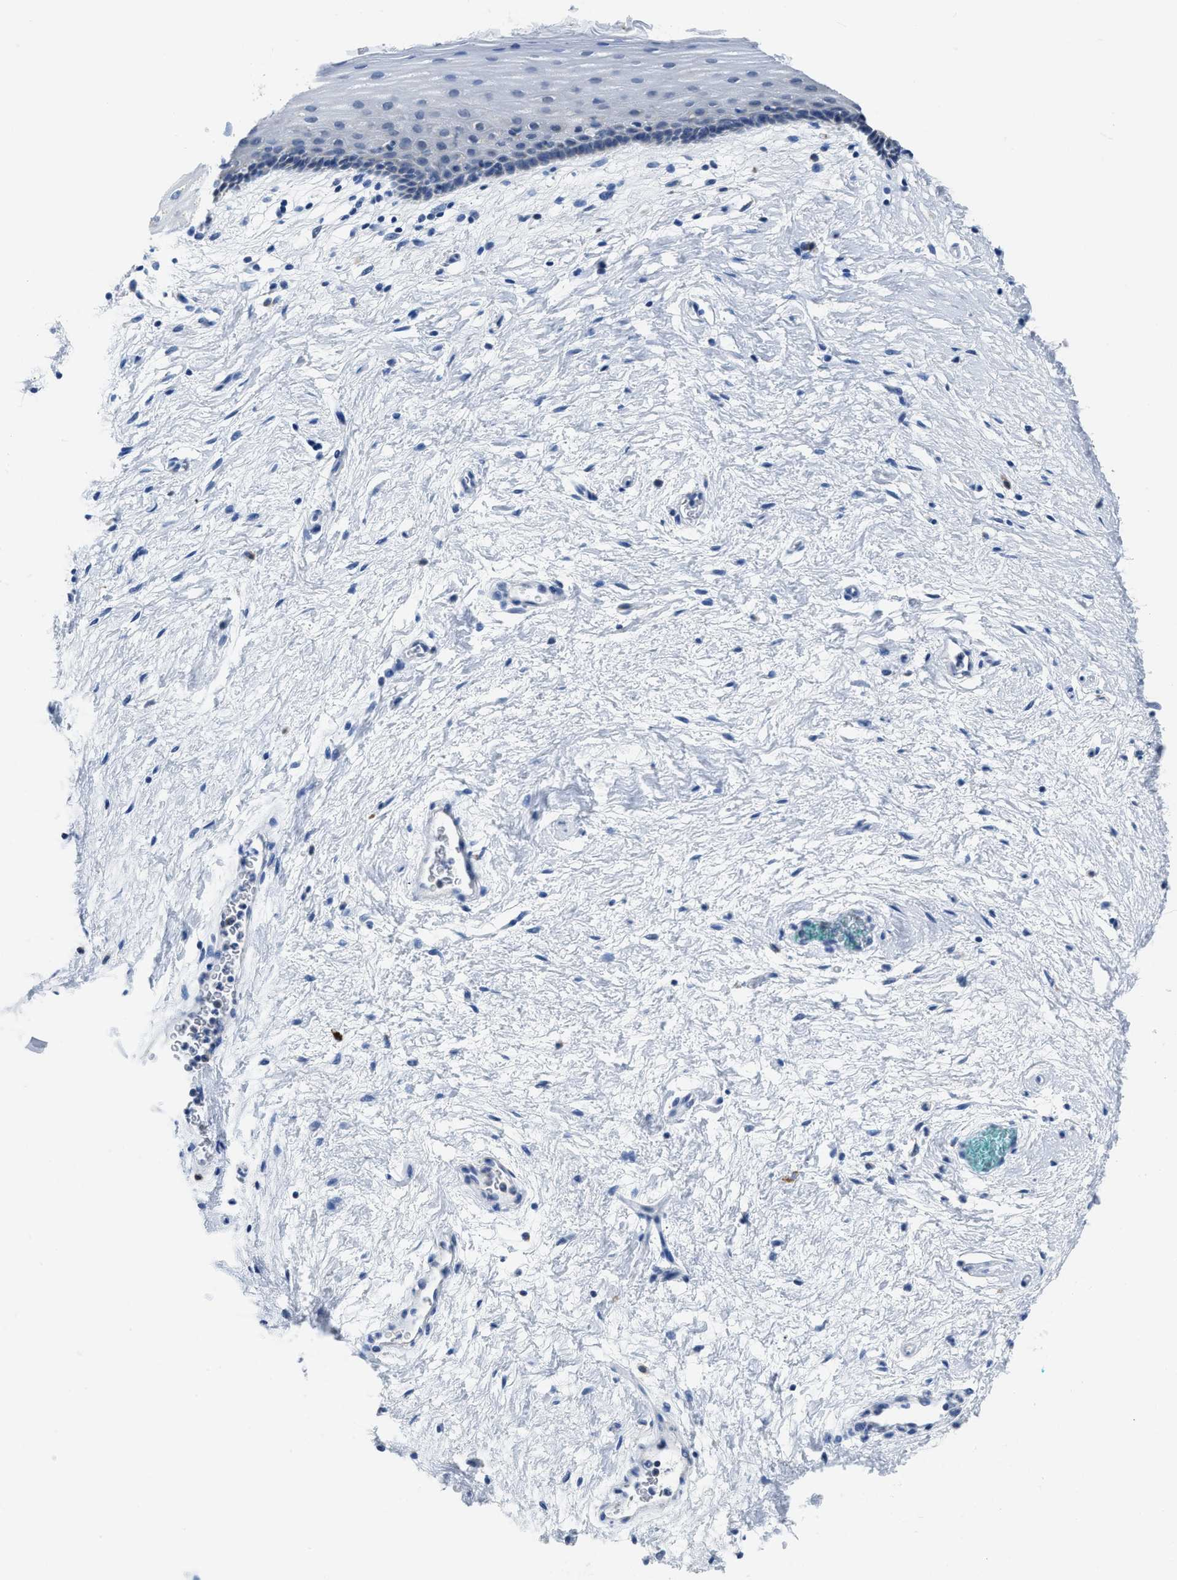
{"staining": {"intensity": "negative", "quantity": "none", "location": "none"}, "tissue": "vagina", "cell_type": "Squamous epithelial cells", "image_type": "normal", "snomed": [{"axis": "morphology", "description": "Normal tissue, NOS"}, {"axis": "topography", "description": "Vagina"}], "caption": "Human vagina stained for a protein using immunohistochemistry demonstrates no positivity in squamous epithelial cells.", "gene": "ETFA", "patient": {"sex": "female", "age": 44}}